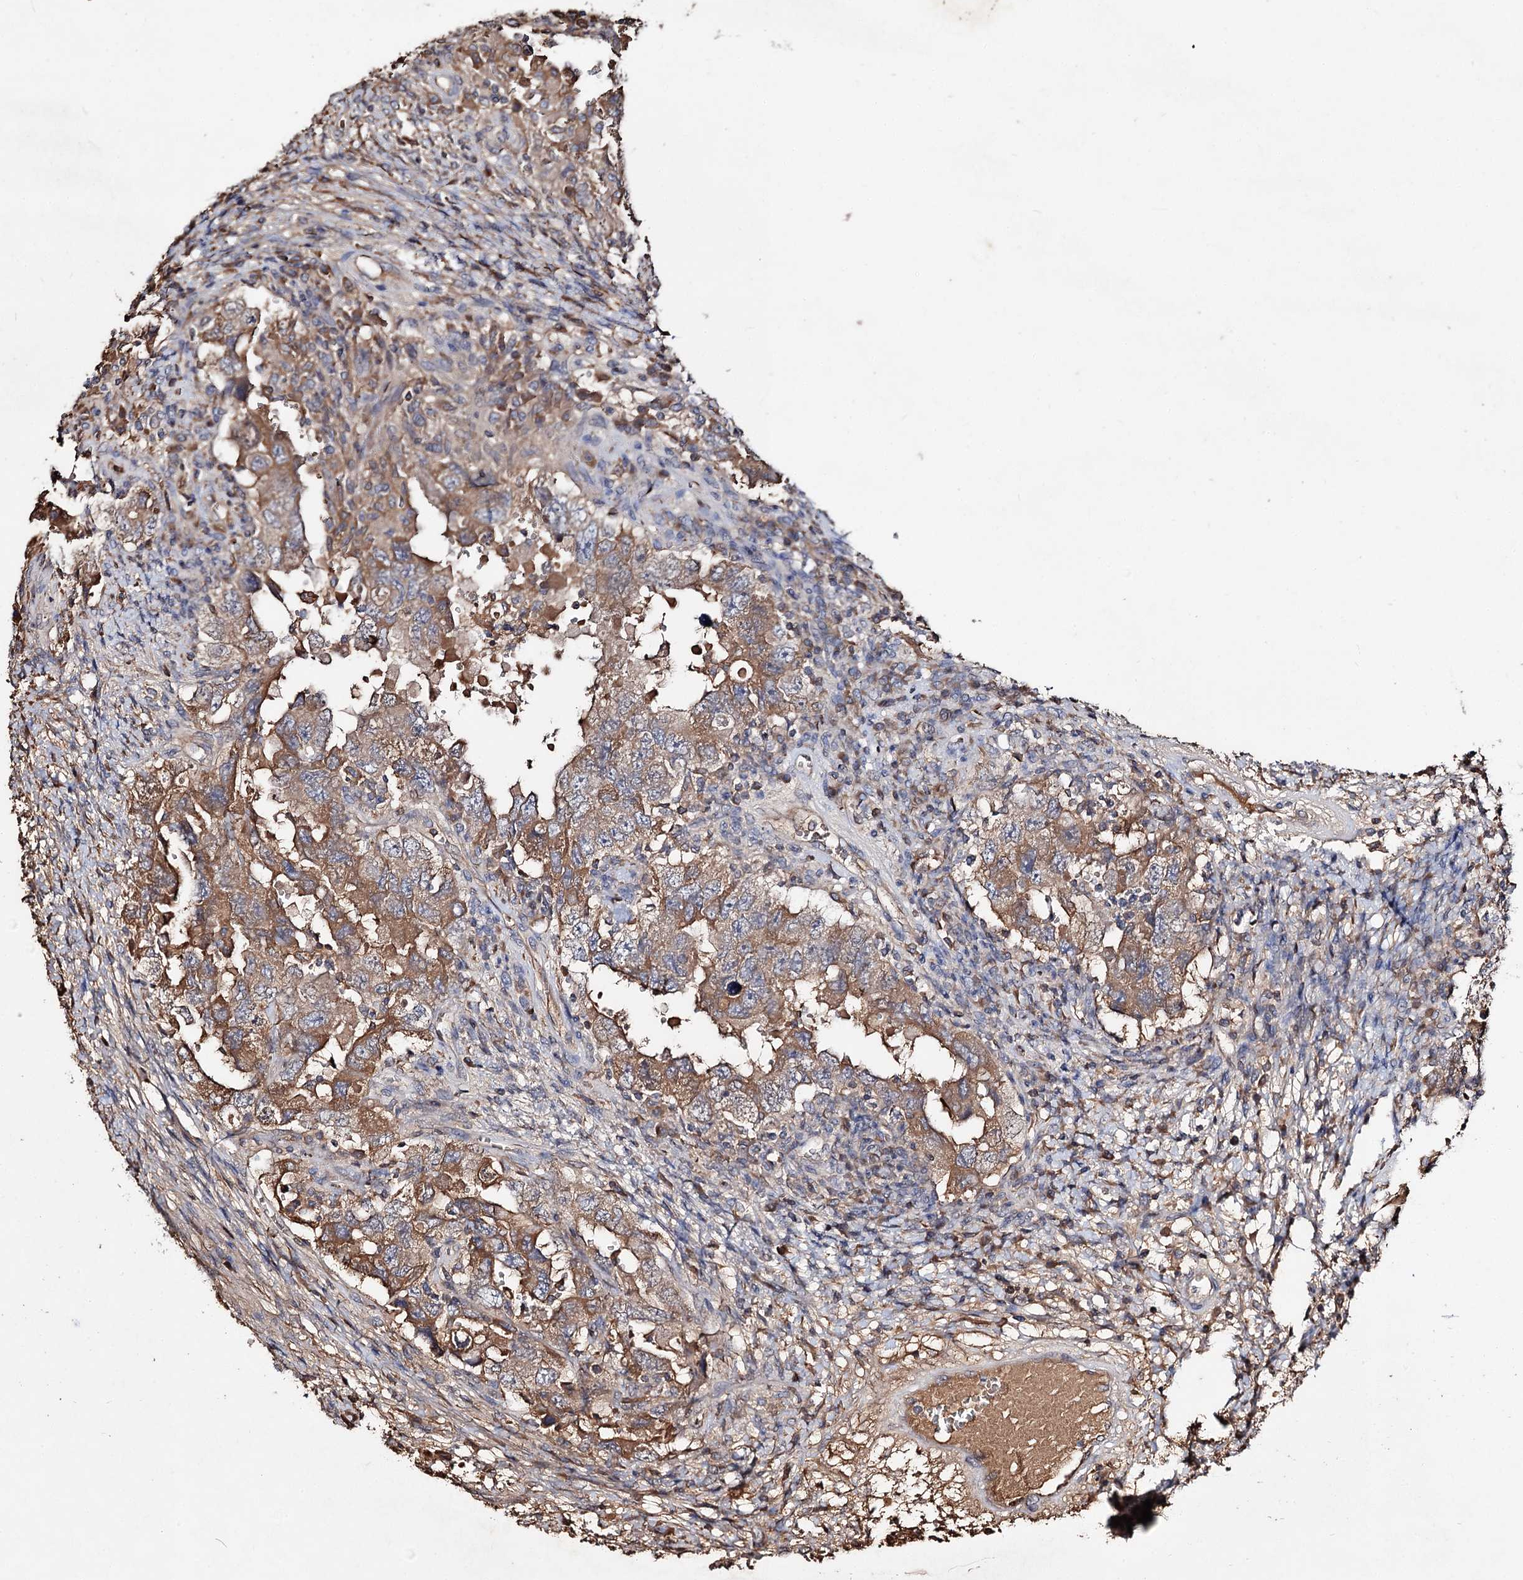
{"staining": {"intensity": "moderate", "quantity": ">75%", "location": "cytoplasmic/membranous"}, "tissue": "testis cancer", "cell_type": "Tumor cells", "image_type": "cancer", "snomed": [{"axis": "morphology", "description": "Carcinoma, Embryonal, NOS"}, {"axis": "topography", "description": "Testis"}], "caption": "DAB (3,3'-diaminobenzidine) immunohistochemical staining of human testis cancer (embryonal carcinoma) shows moderate cytoplasmic/membranous protein positivity in about >75% of tumor cells.", "gene": "ARFIP2", "patient": {"sex": "male", "age": 26}}